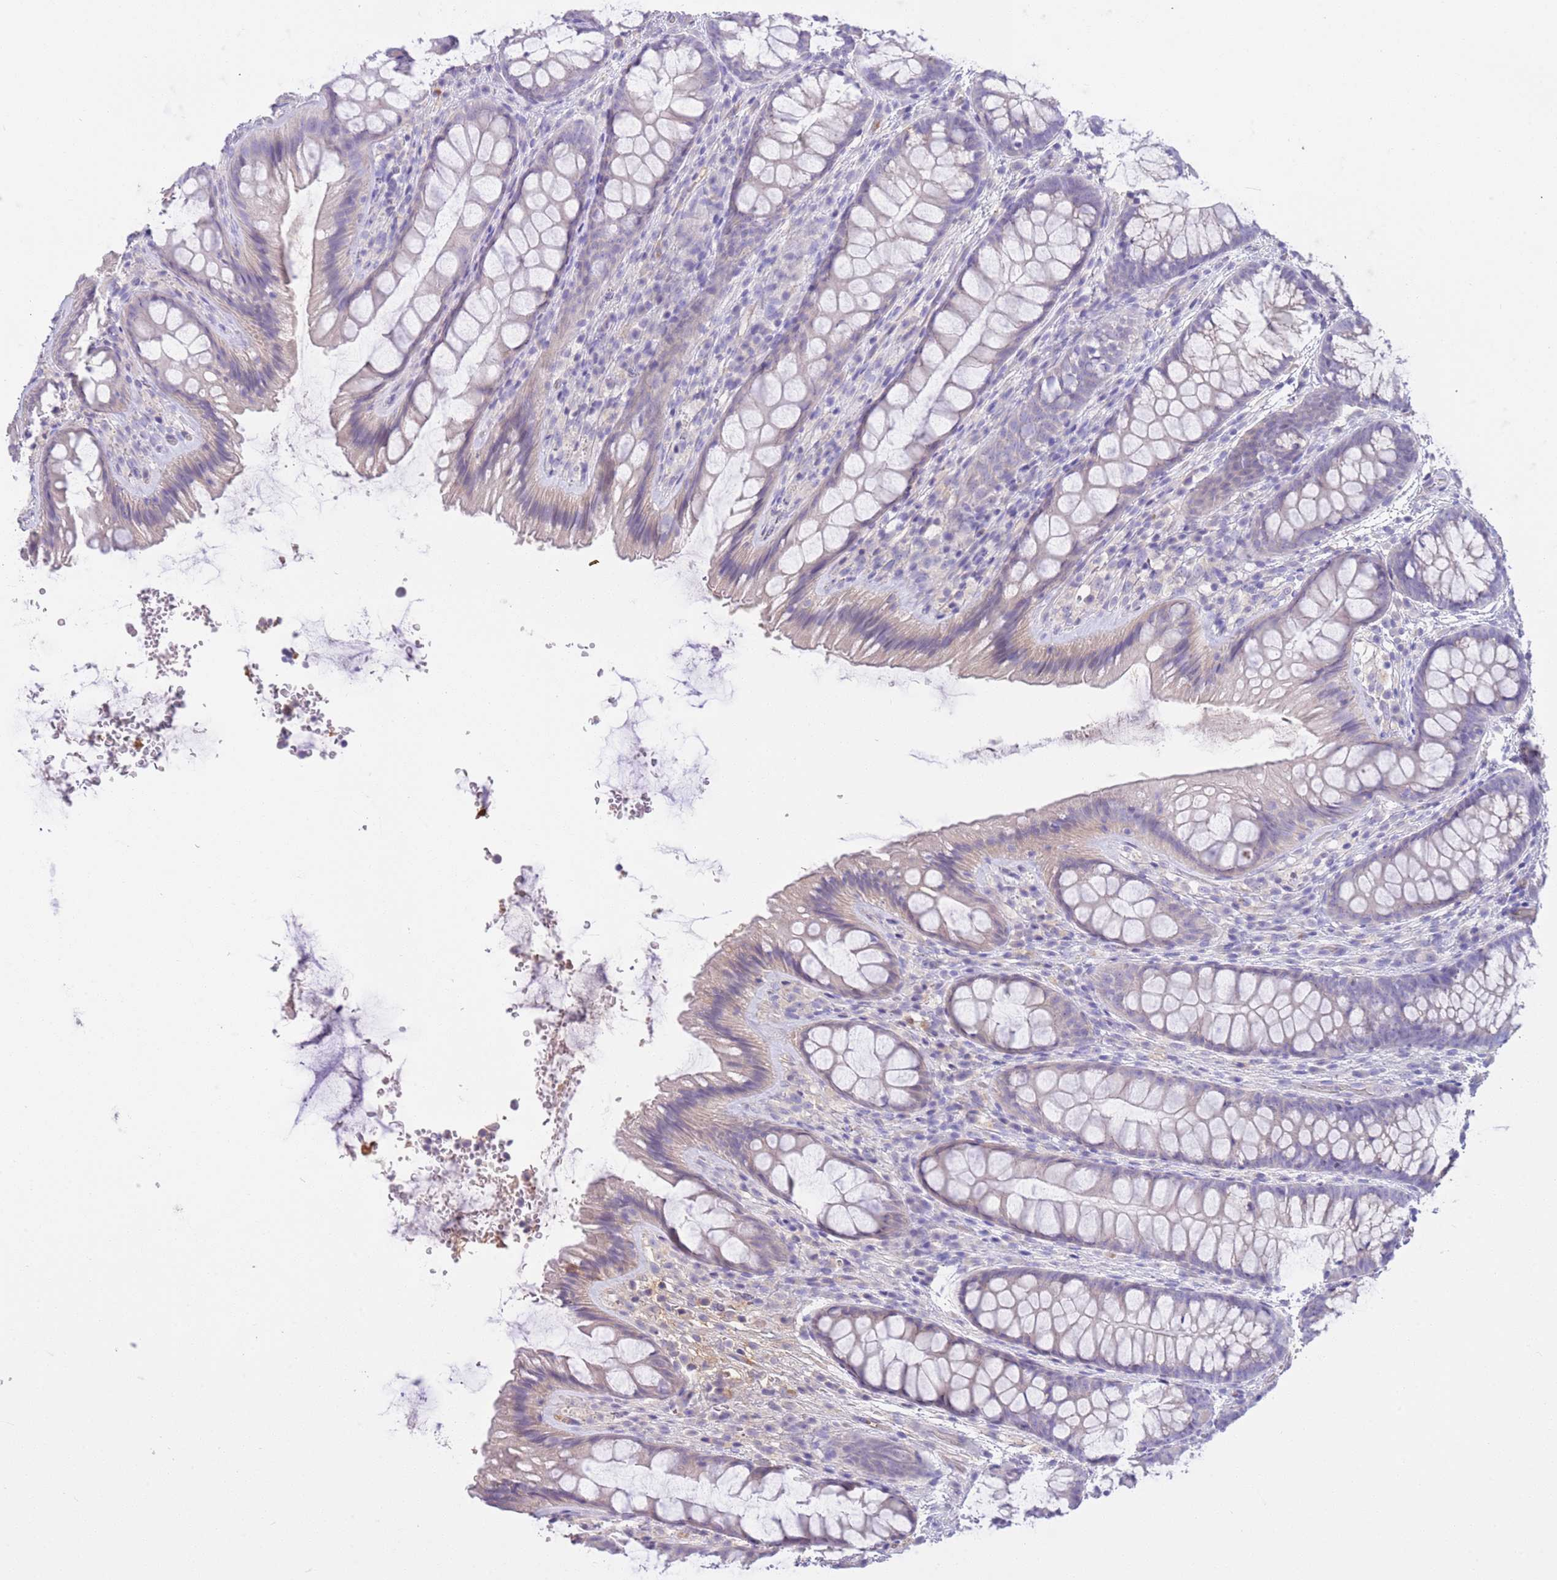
{"staining": {"intensity": "negative", "quantity": "none", "location": "none"}, "tissue": "colon", "cell_type": "Endothelial cells", "image_type": "normal", "snomed": [{"axis": "morphology", "description": "Normal tissue, NOS"}, {"axis": "topography", "description": "Colon"}], "caption": "DAB immunohistochemical staining of unremarkable colon shows no significant staining in endothelial cells.", "gene": "IGFL4", "patient": {"sex": "male", "age": 46}}